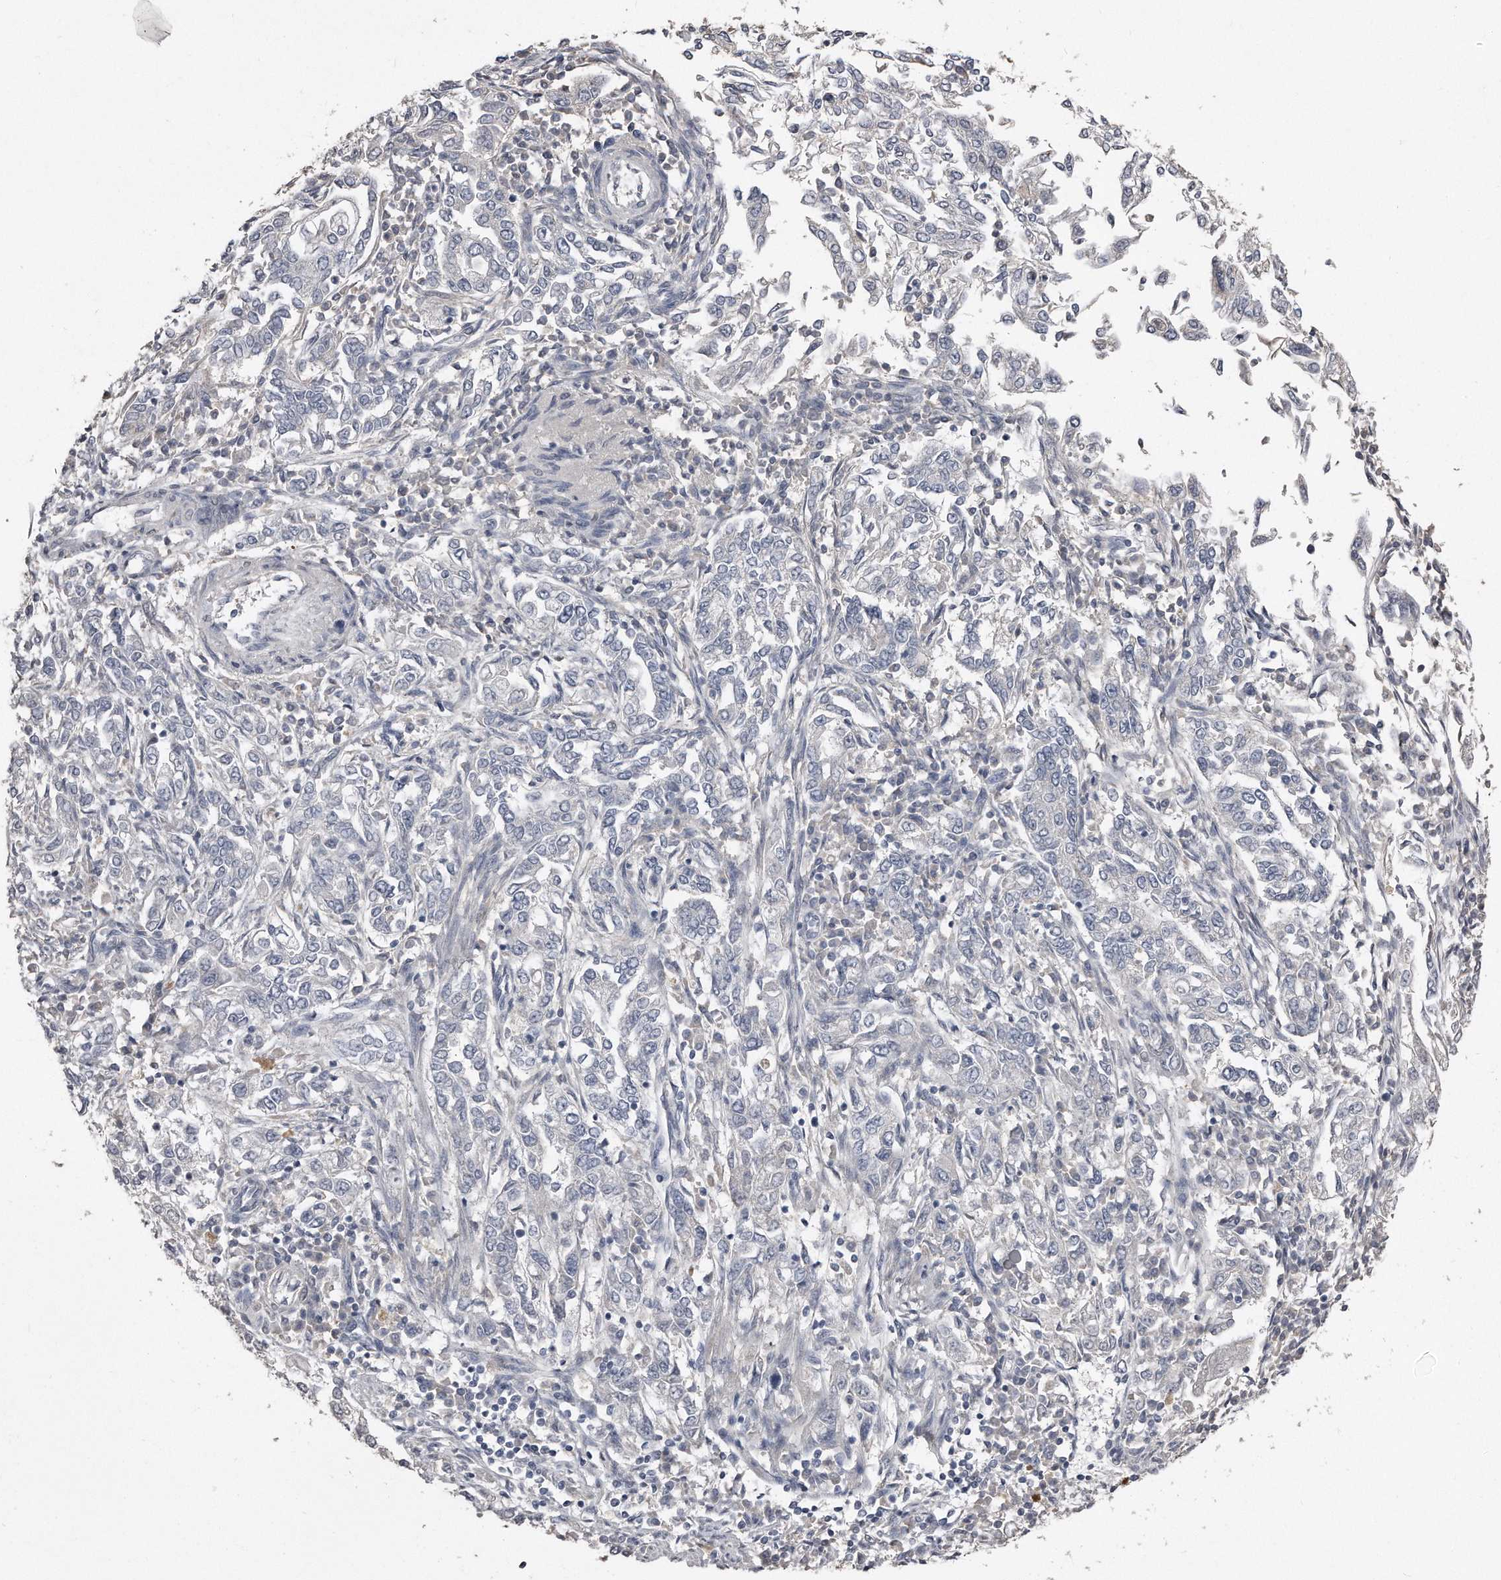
{"staining": {"intensity": "negative", "quantity": "none", "location": "none"}, "tissue": "endometrial cancer", "cell_type": "Tumor cells", "image_type": "cancer", "snomed": [{"axis": "morphology", "description": "Adenocarcinoma, NOS"}, {"axis": "topography", "description": "Endometrium"}], "caption": "Immunohistochemistry micrograph of neoplastic tissue: human endometrial cancer stained with DAB (3,3'-diaminobenzidine) shows no significant protein expression in tumor cells.", "gene": "LMOD1", "patient": {"sex": "female", "age": 49}}